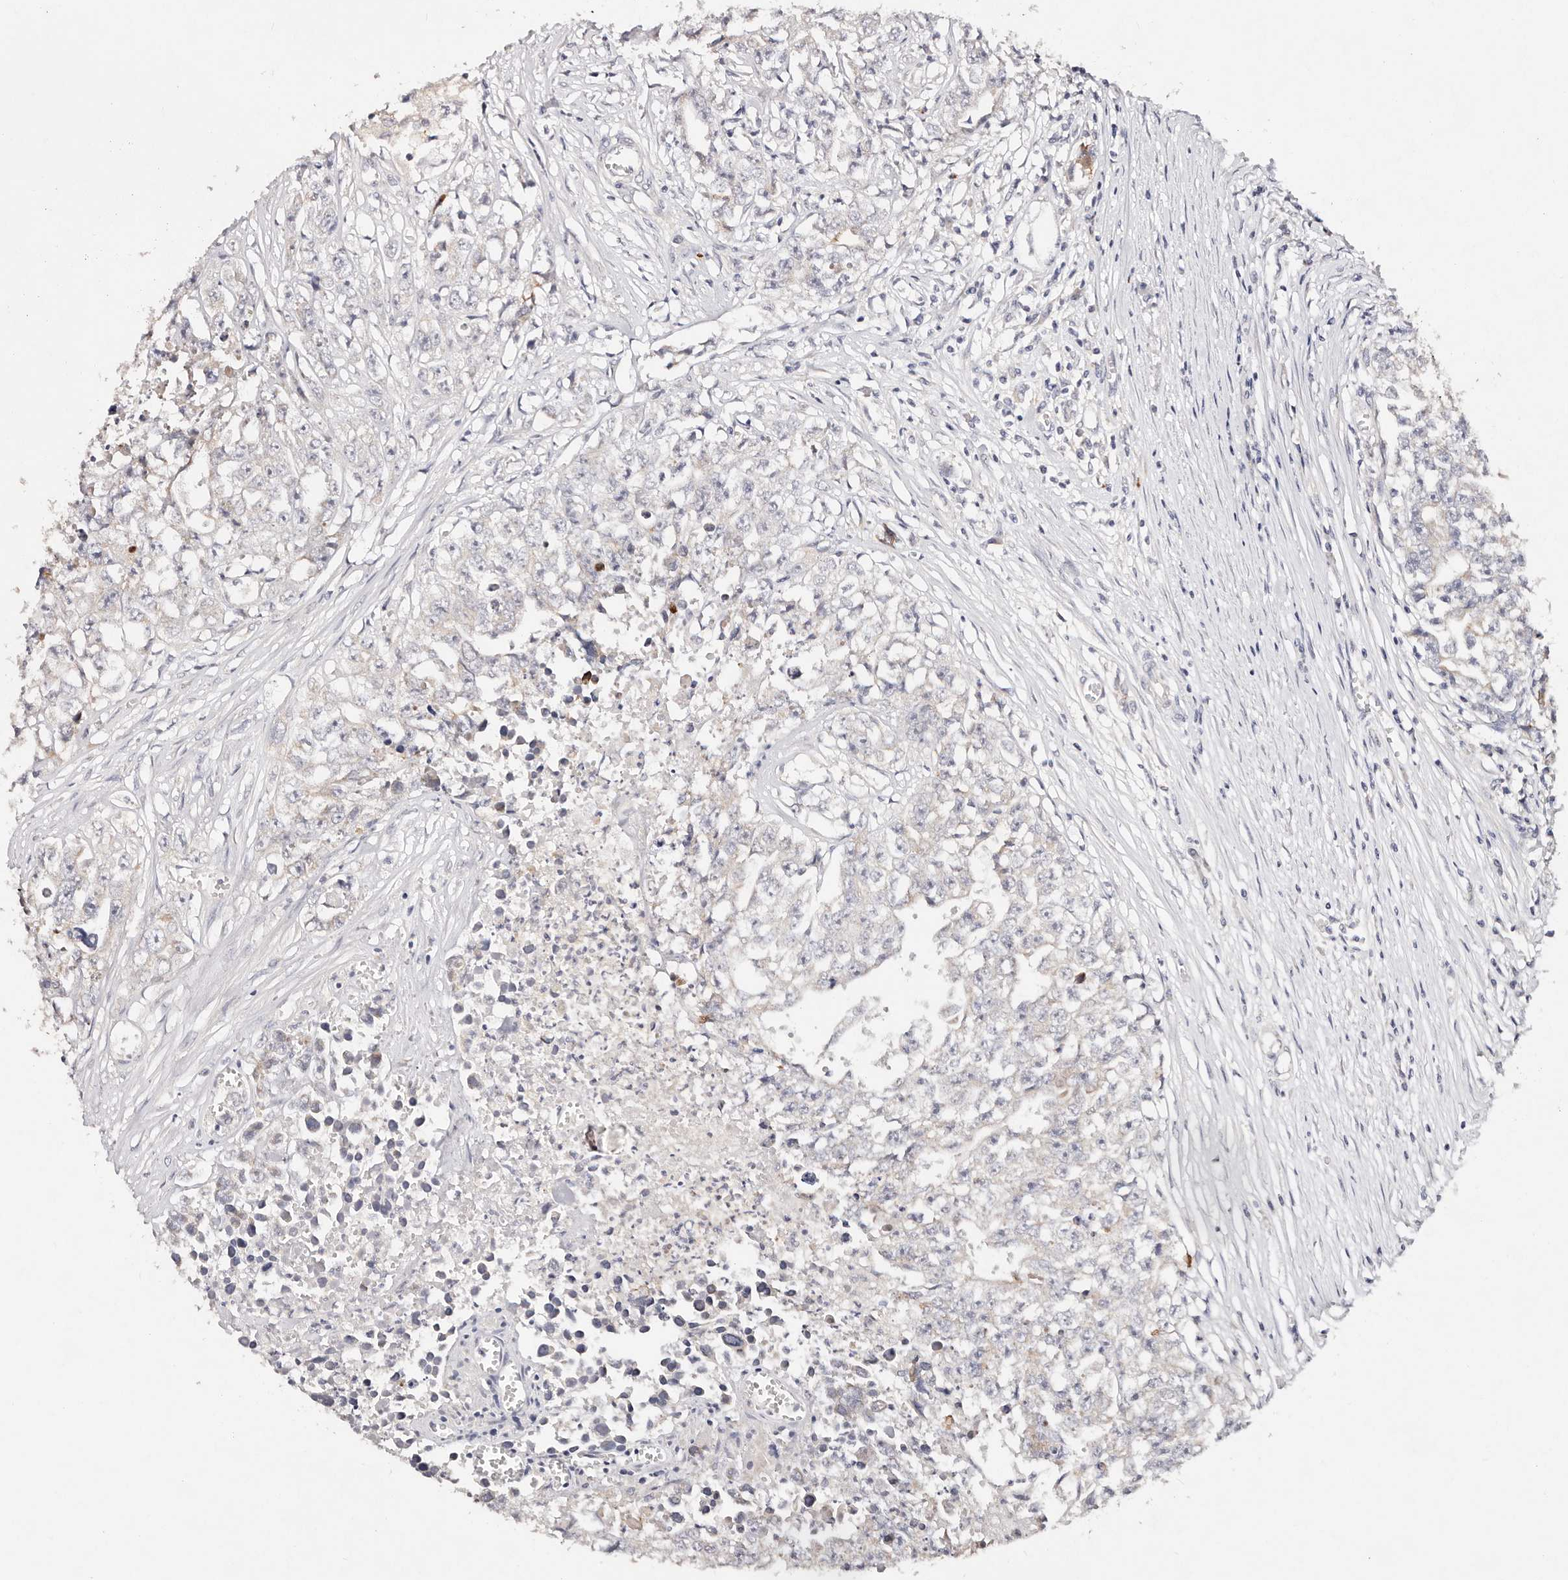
{"staining": {"intensity": "negative", "quantity": "none", "location": "none"}, "tissue": "testis cancer", "cell_type": "Tumor cells", "image_type": "cancer", "snomed": [{"axis": "morphology", "description": "Seminoma, NOS"}, {"axis": "morphology", "description": "Carcinoma, Embryonal, NOS"}, {"axis": "topography", "description": "Testis"}], "caption": "An image of testis cancer (embryonal carcinoma) stained for a protein displays no brown staining in tumor cells.", "gene": "VIPAS39", "patient": {"sex": "male", "age": 43}}